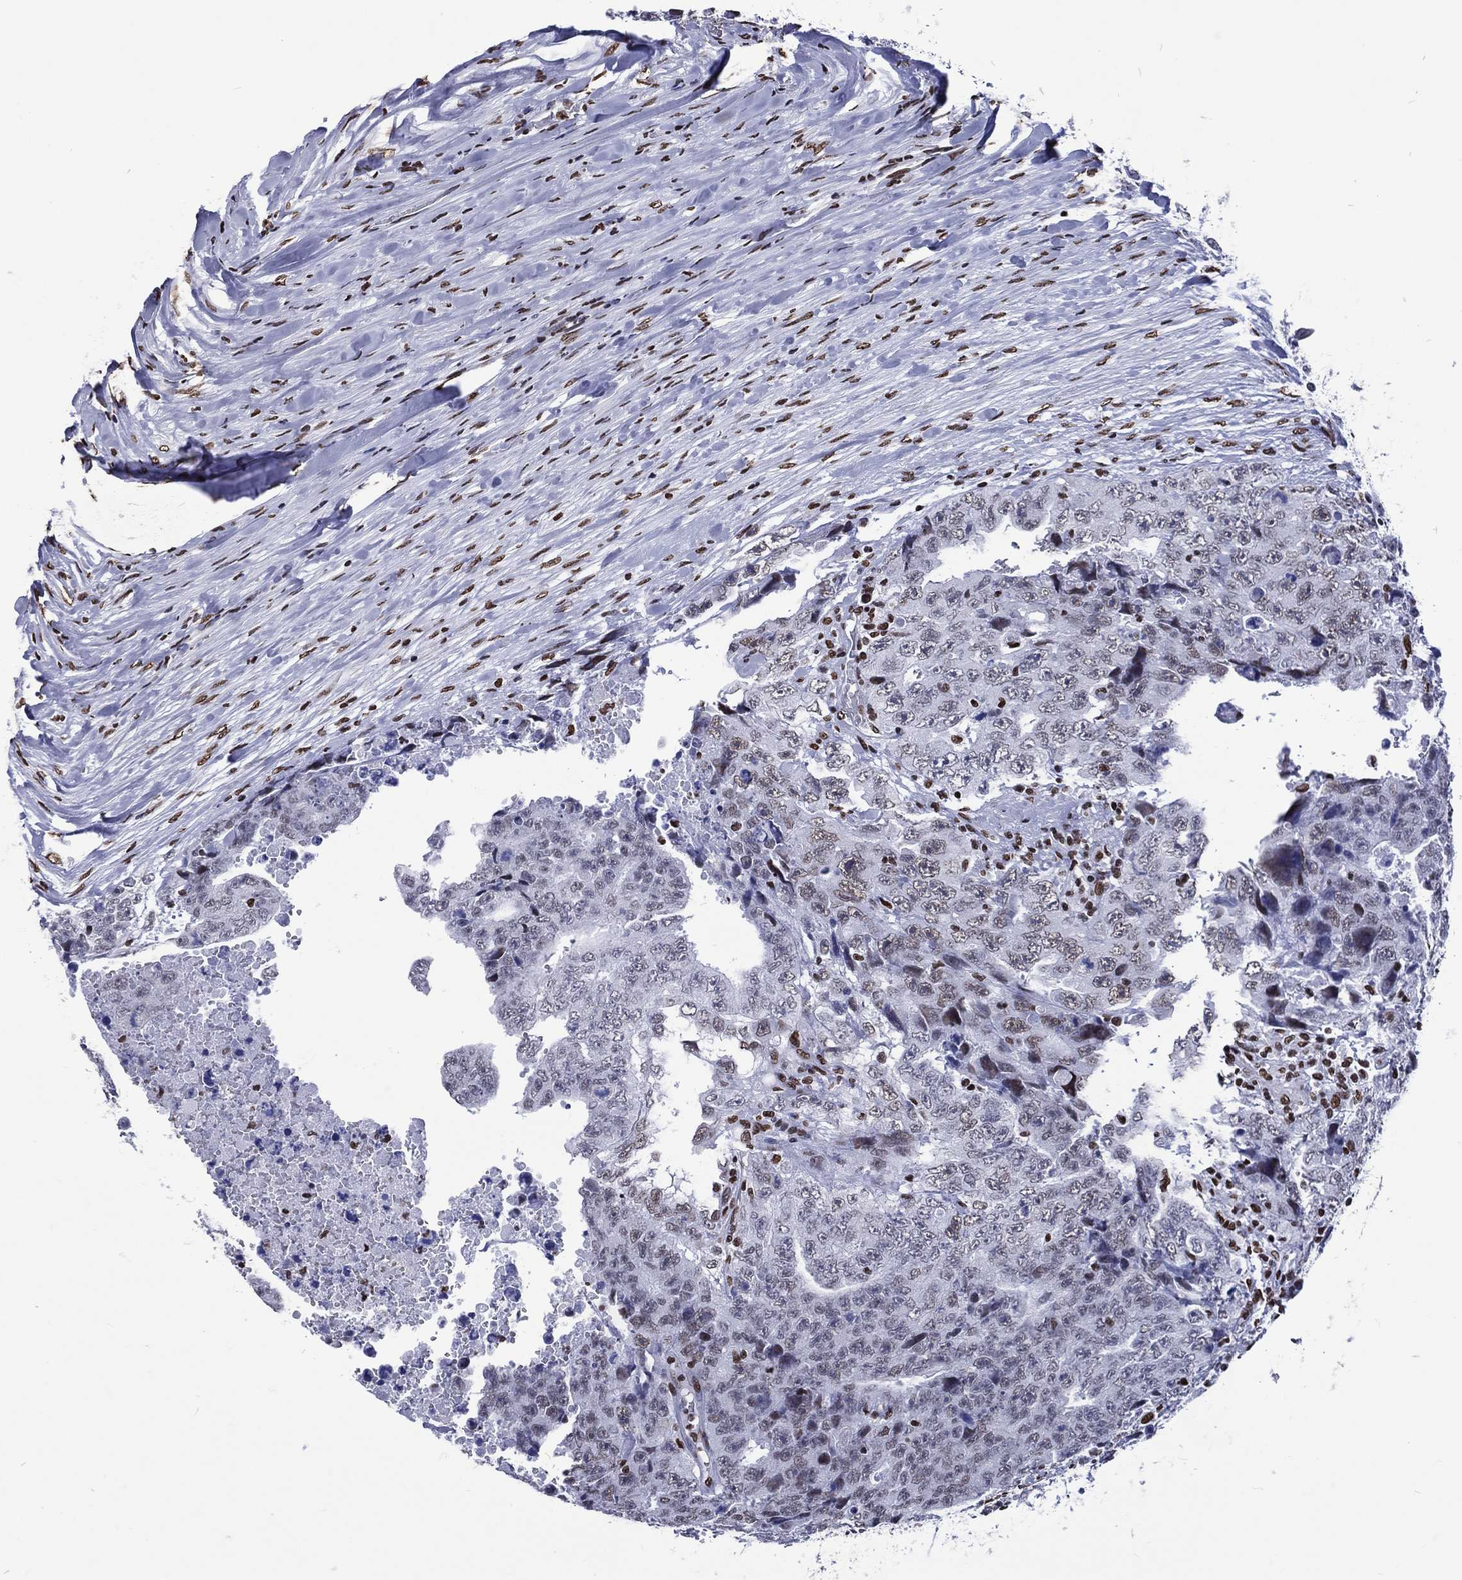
{"staining": {"intensity": "weak", "quantity": "<25%", "location": "nuclear"}, "tissue": "testis cancer", "cell_type": "Tumor cells", "image_type": "cancer", "snomed": [{"axis": "morphology", "description": "Carcinoma, Embryonal, NOS"}, {"axis": "topography", "description": "Testis"}], "caption": "Testis embryonal carcinoma stained for a protein using immunohistochemistry reveals no staining tumor cells.", "gene": "RETREG2", "patient": {"sex": "male", "age": 24}}